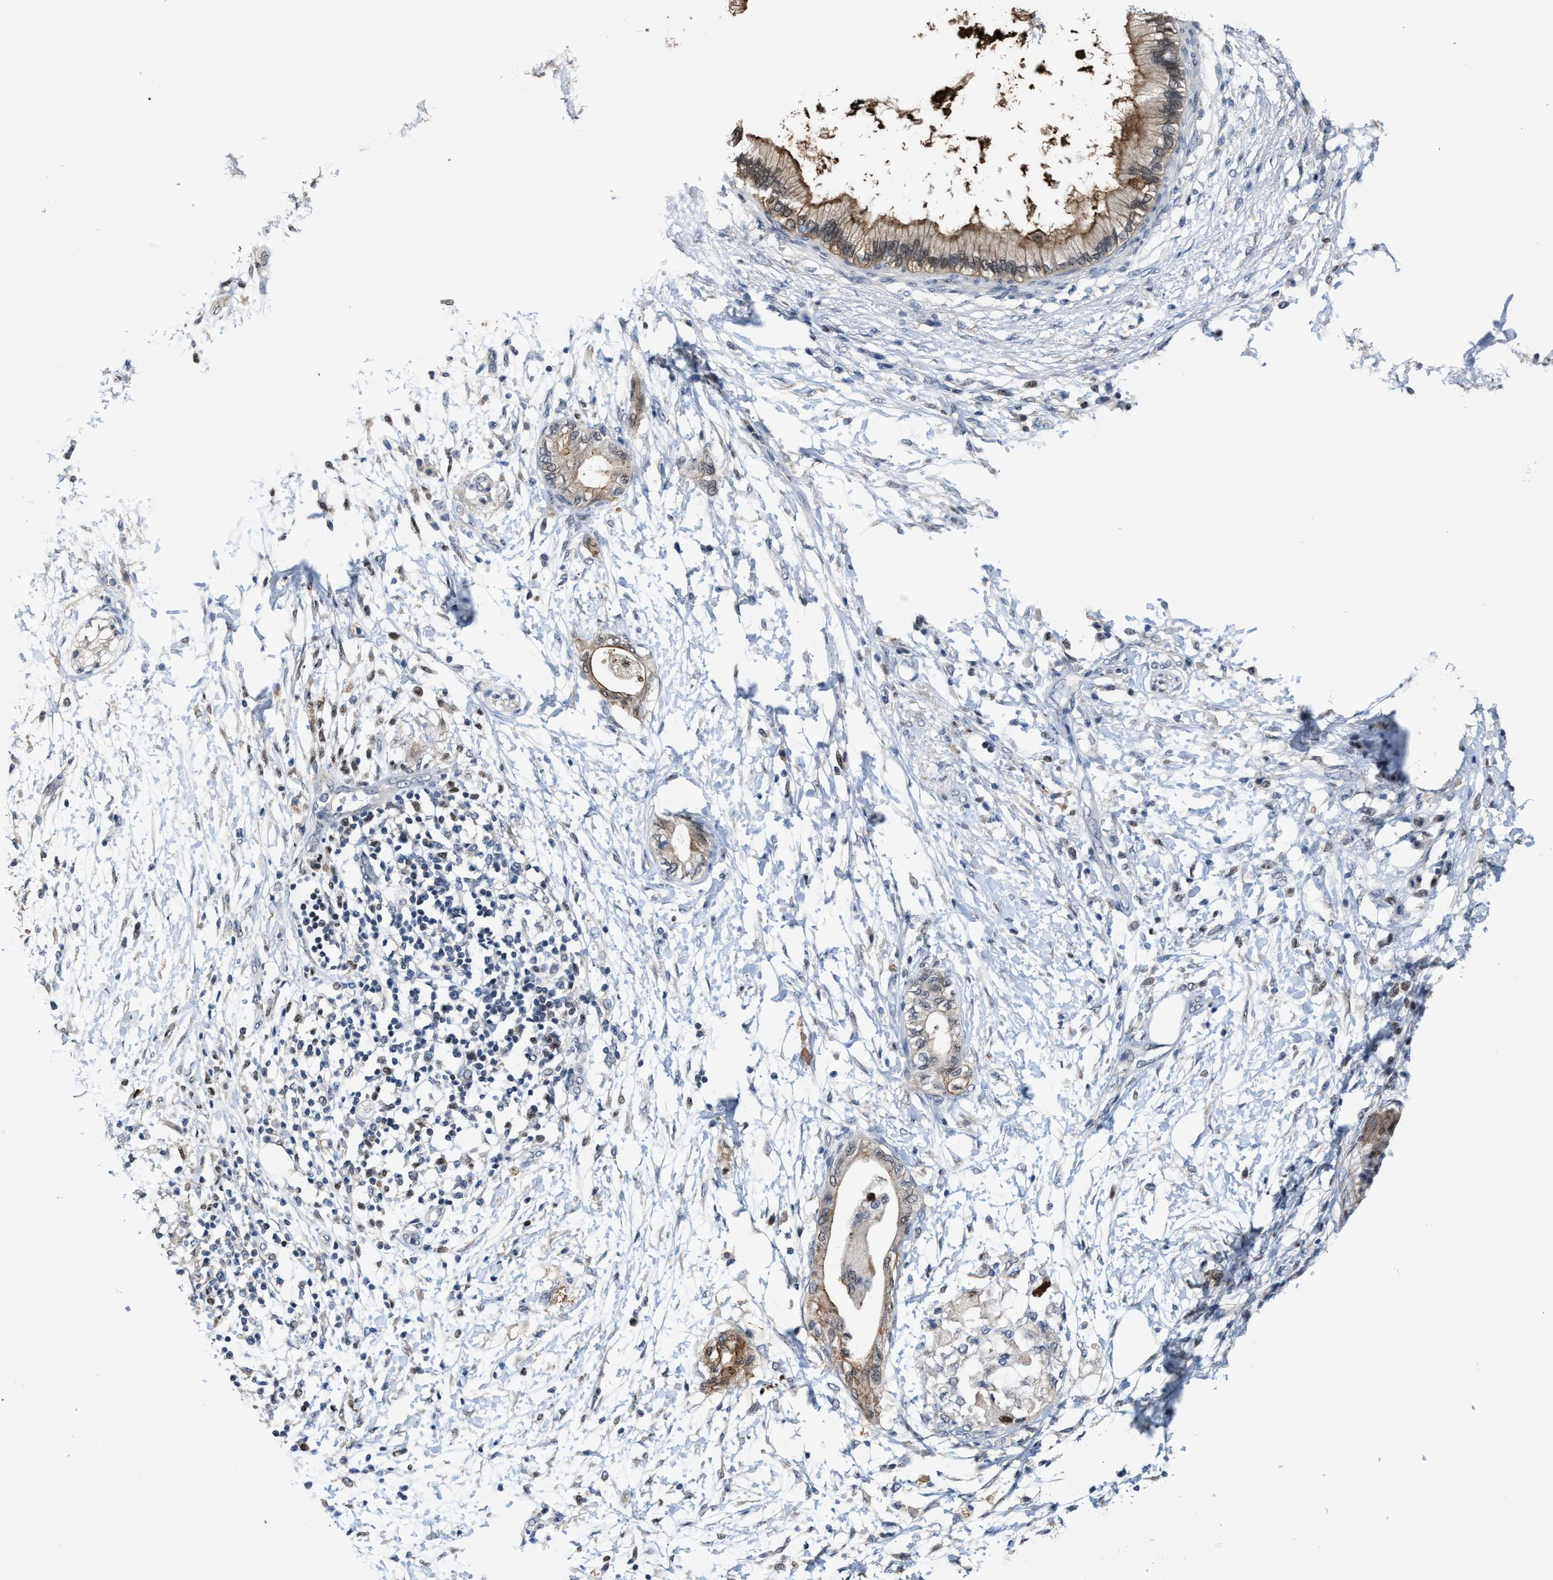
{"staining": {"intensity": "strong", "quantity": ">75%", "location": "nuclear"}, "tissue": "adipose tissue", "cell_type": "Adipocytes", "image_type": "normal", "snomed": [{"axis": "morphology", "description": "Normal tissue, NOS"}, {"axis": "morphology", "description": "Adenocarcinoma, NOS"}, {"axis": "topography", "description": "Duodenum"}, {"axis": "topography", "description": "Peripheral nerve tissue"}], "caption": "Protein analysis of normal adipose tissue displays strong nuclear expression in approximately >75% of adipocytes. (DAB (3,3'-diaminobenzidine) IHC with brightfield microscopy, high magnification).", "gene": "ZNF20", "patient": {"sex": "female", "age": 60}}